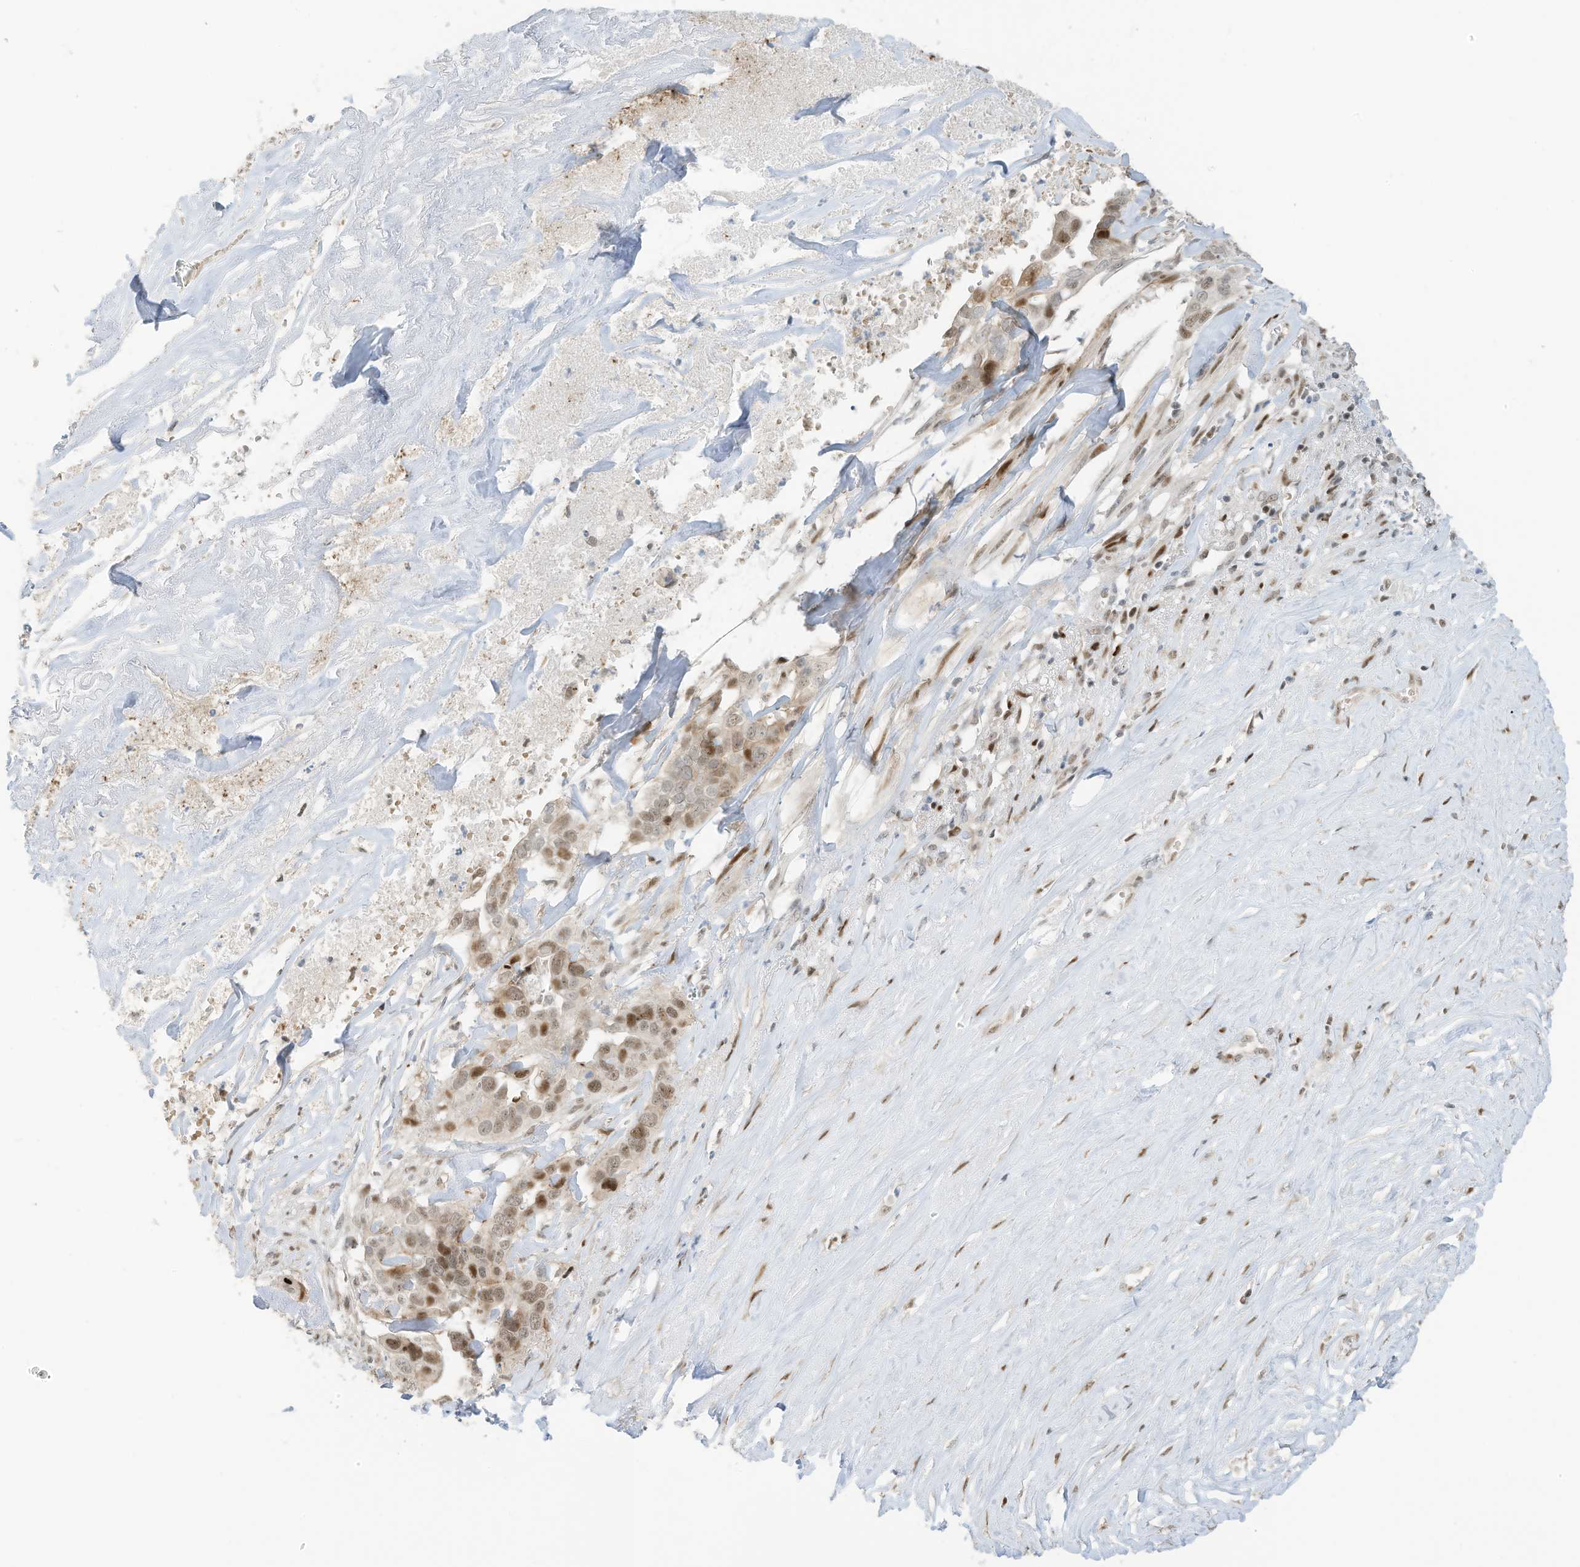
{"staining": {"intensity": "moderate", "quantity": "25%-75%", "location": "nuclear"}, "tissue": "liver cancer", "cell_type": "Tumor cells", "image_type": "cancer", "snomed": [{"axis": "morphology", "description": "Cholangiocarcinoma"}, {"axis": "topography", "description": "Liver"}], "caption": "A histopathology image of human cholangiocarcinoma (liver) stained for a protein displays moderate nuclear brown staining in tumor cells.", "gene": "ZCWPW2", "patient": {"sex": "female", "age": 79}}